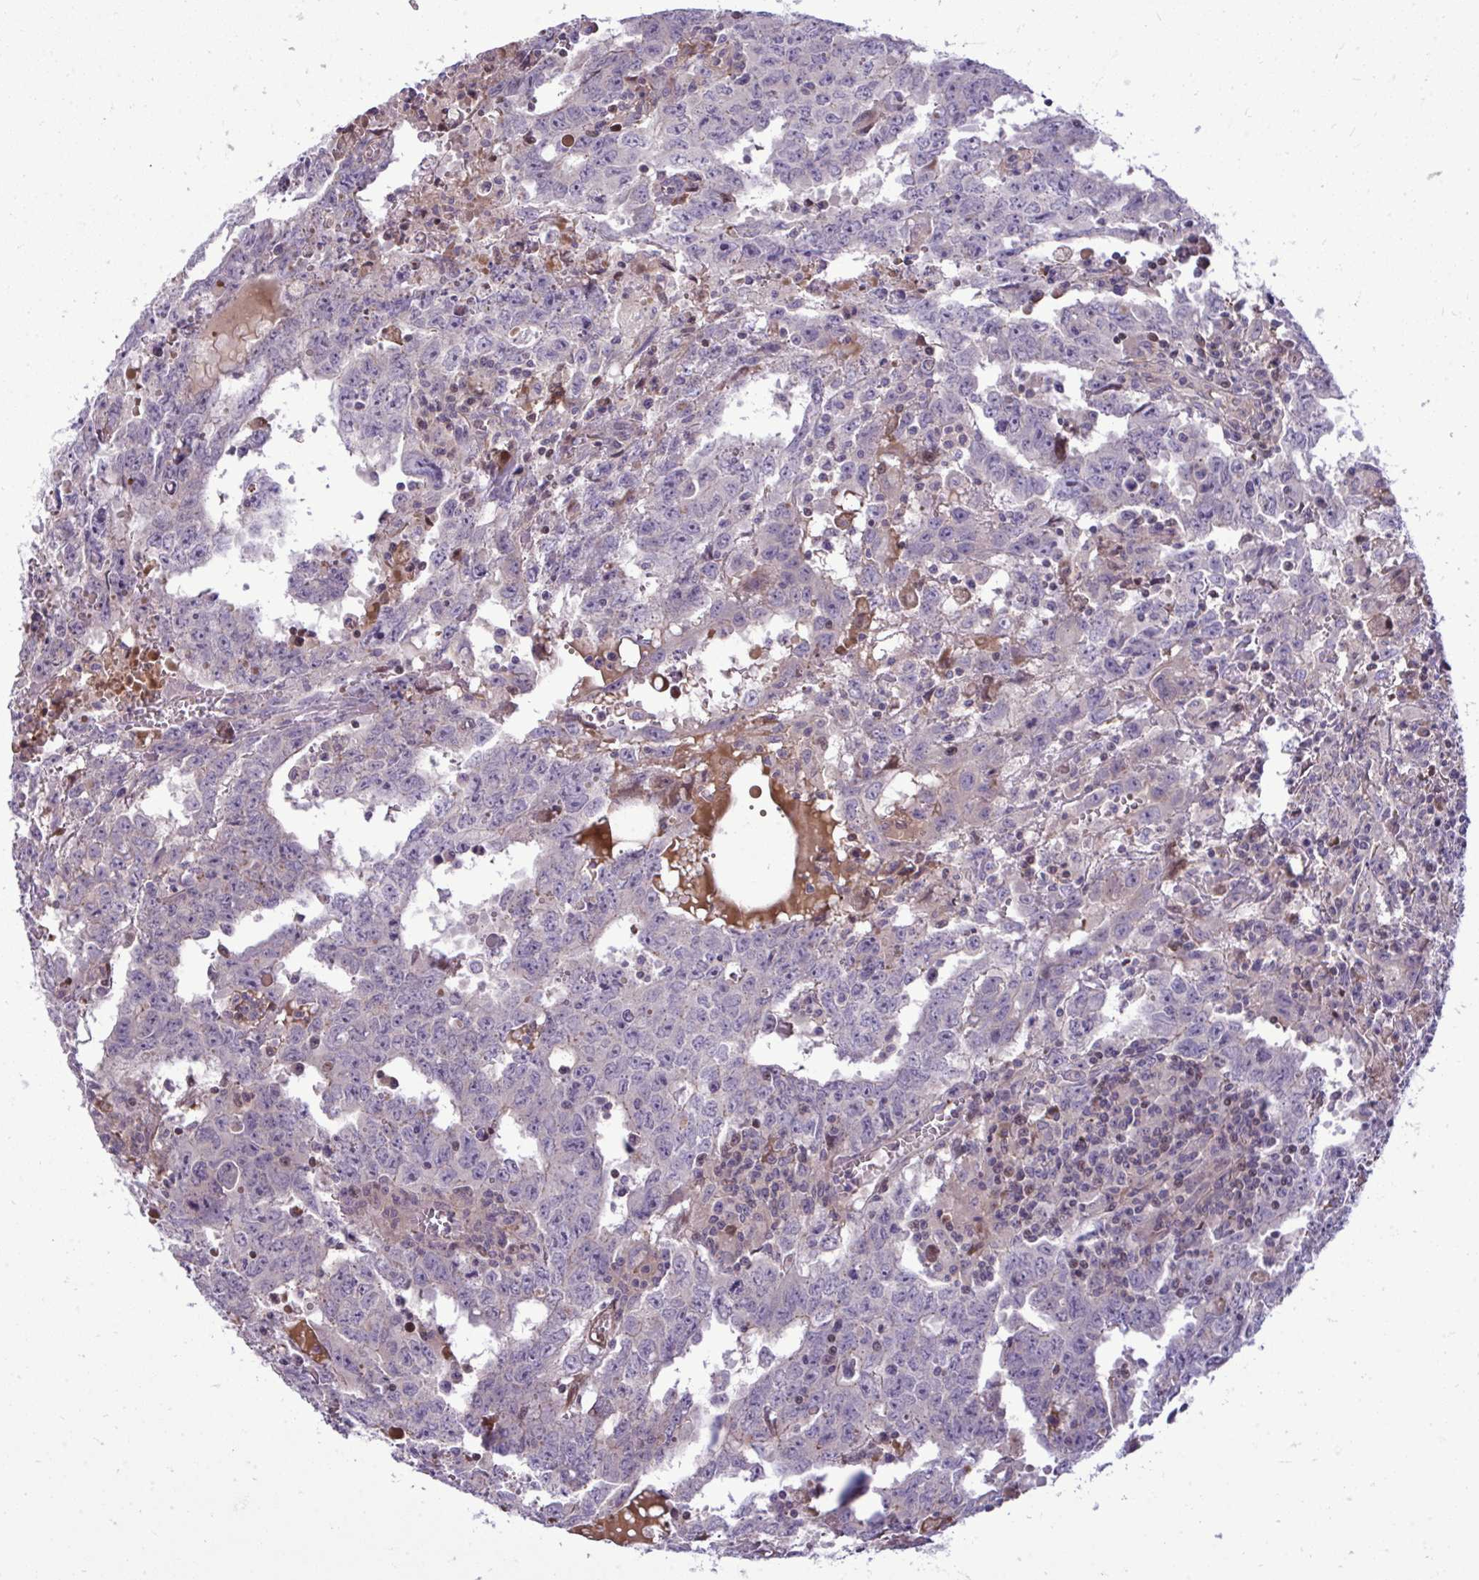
{"staining": {"intensity": "negative", "quantity": "none", "location": "none"}, "tissue": "testis cancer", "cell_type": "Tumor cells", "image_type": "cancer", "snomed": [{"axis": "morphology", "description": "Carcinoma, Embryonal, NOS"}, {"axis": "topography", "description": "Testis"}], "caption": "The IHC histopathology image has no significant positivity in tumor cells of testis cancer tissue.", "gene": "ZSCAN9", "patient": {"sex": "male", "age": 22}}